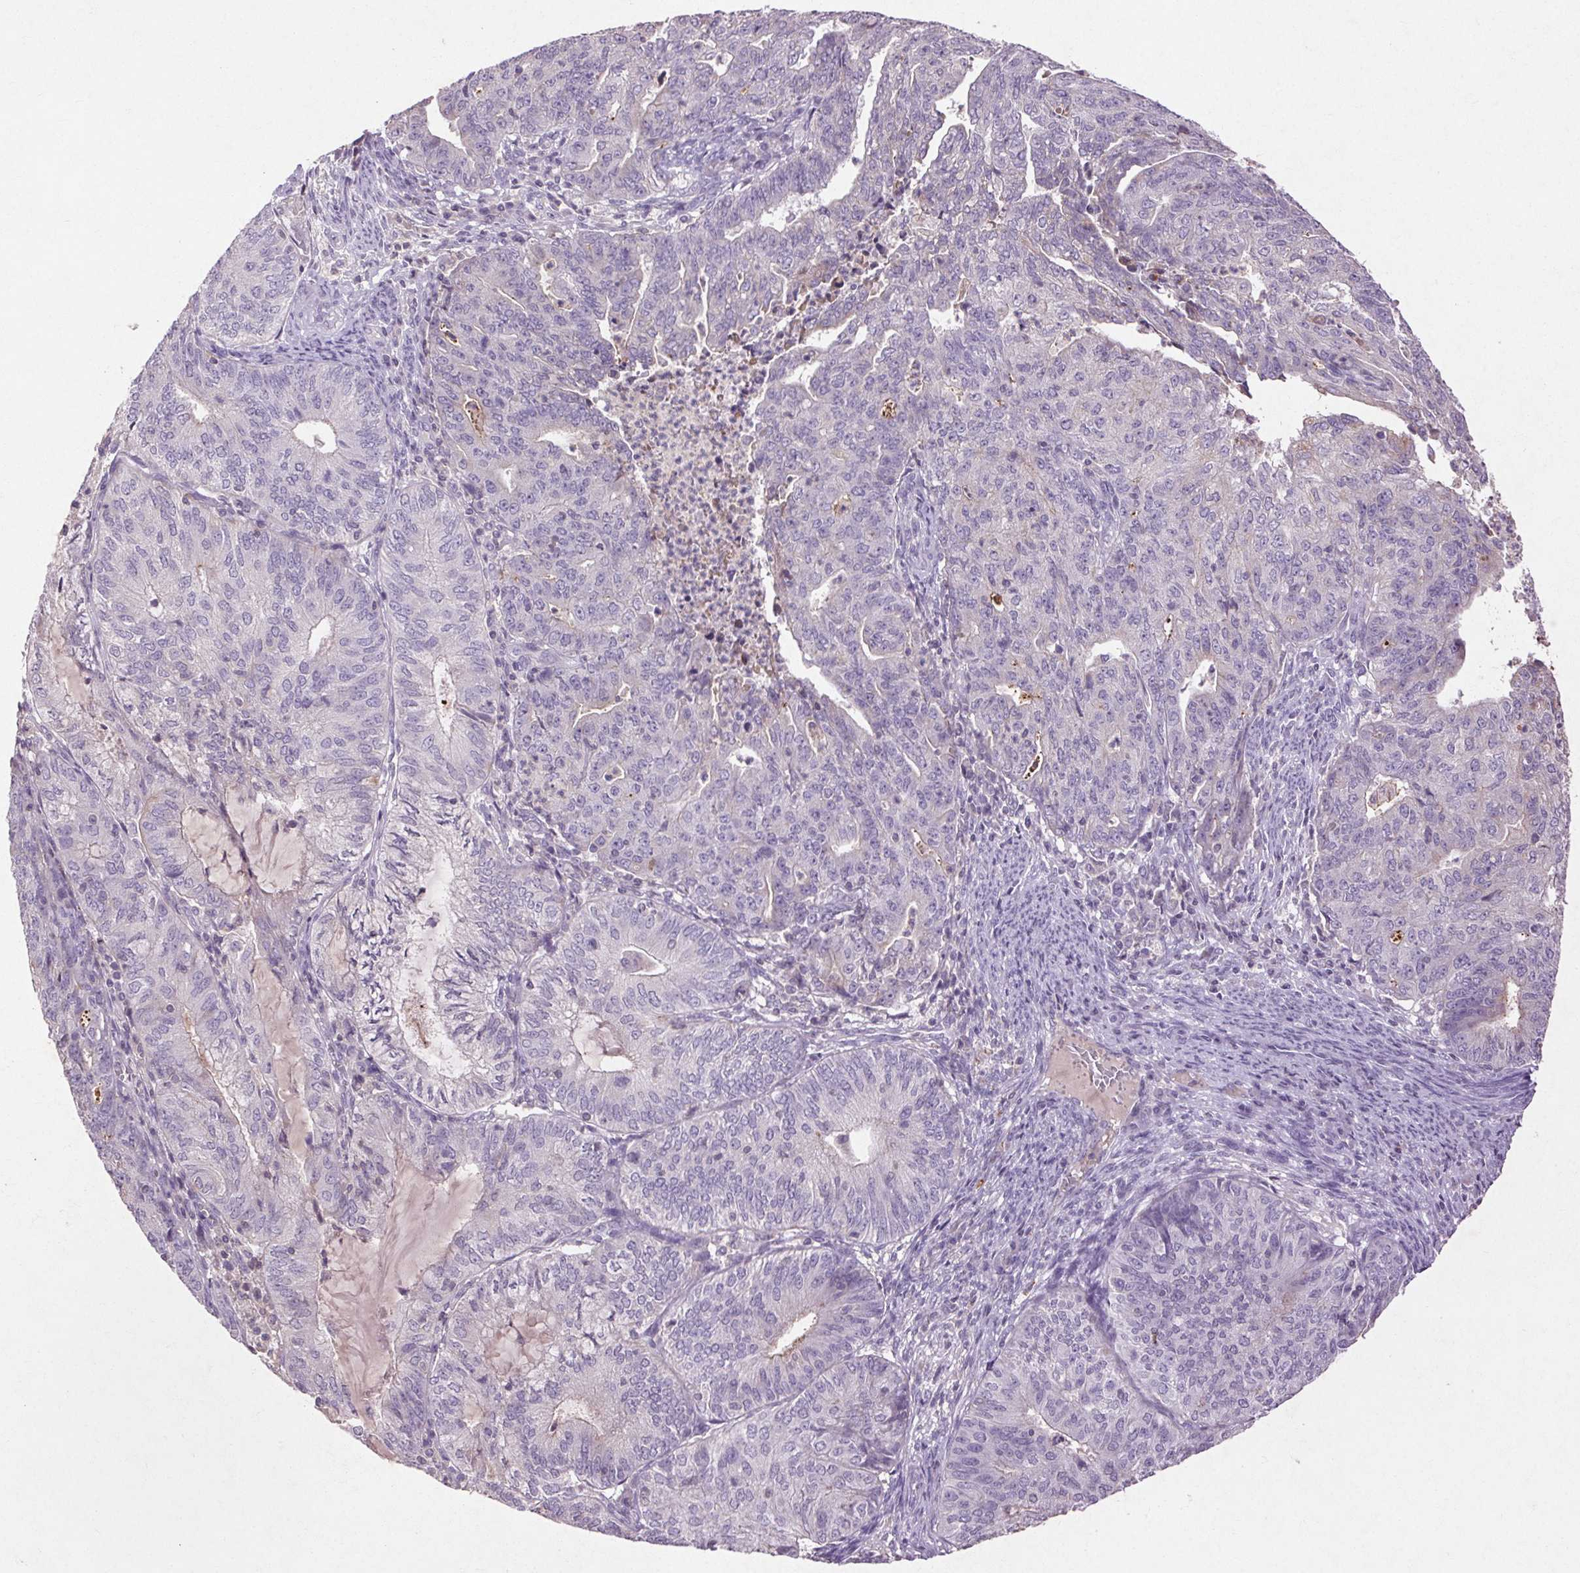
{"staining": {"intensity": "negative", "quantity": "none", "location": "none"}, "tissue": "endometrial cancer", "cell_type": "Tumor cells", "image_type": "cancer", "snomed": [{"axis": "morphology", "description": "Adenocarcinoma, NOS"}, {"axis": "topography", "description": "Endometrium"}], "caption": "The micrograph shows no staining of tumor cells in endometrial cancer.", "gene": "FNDC7", "patient": {"sex": "female", "age": 82}}